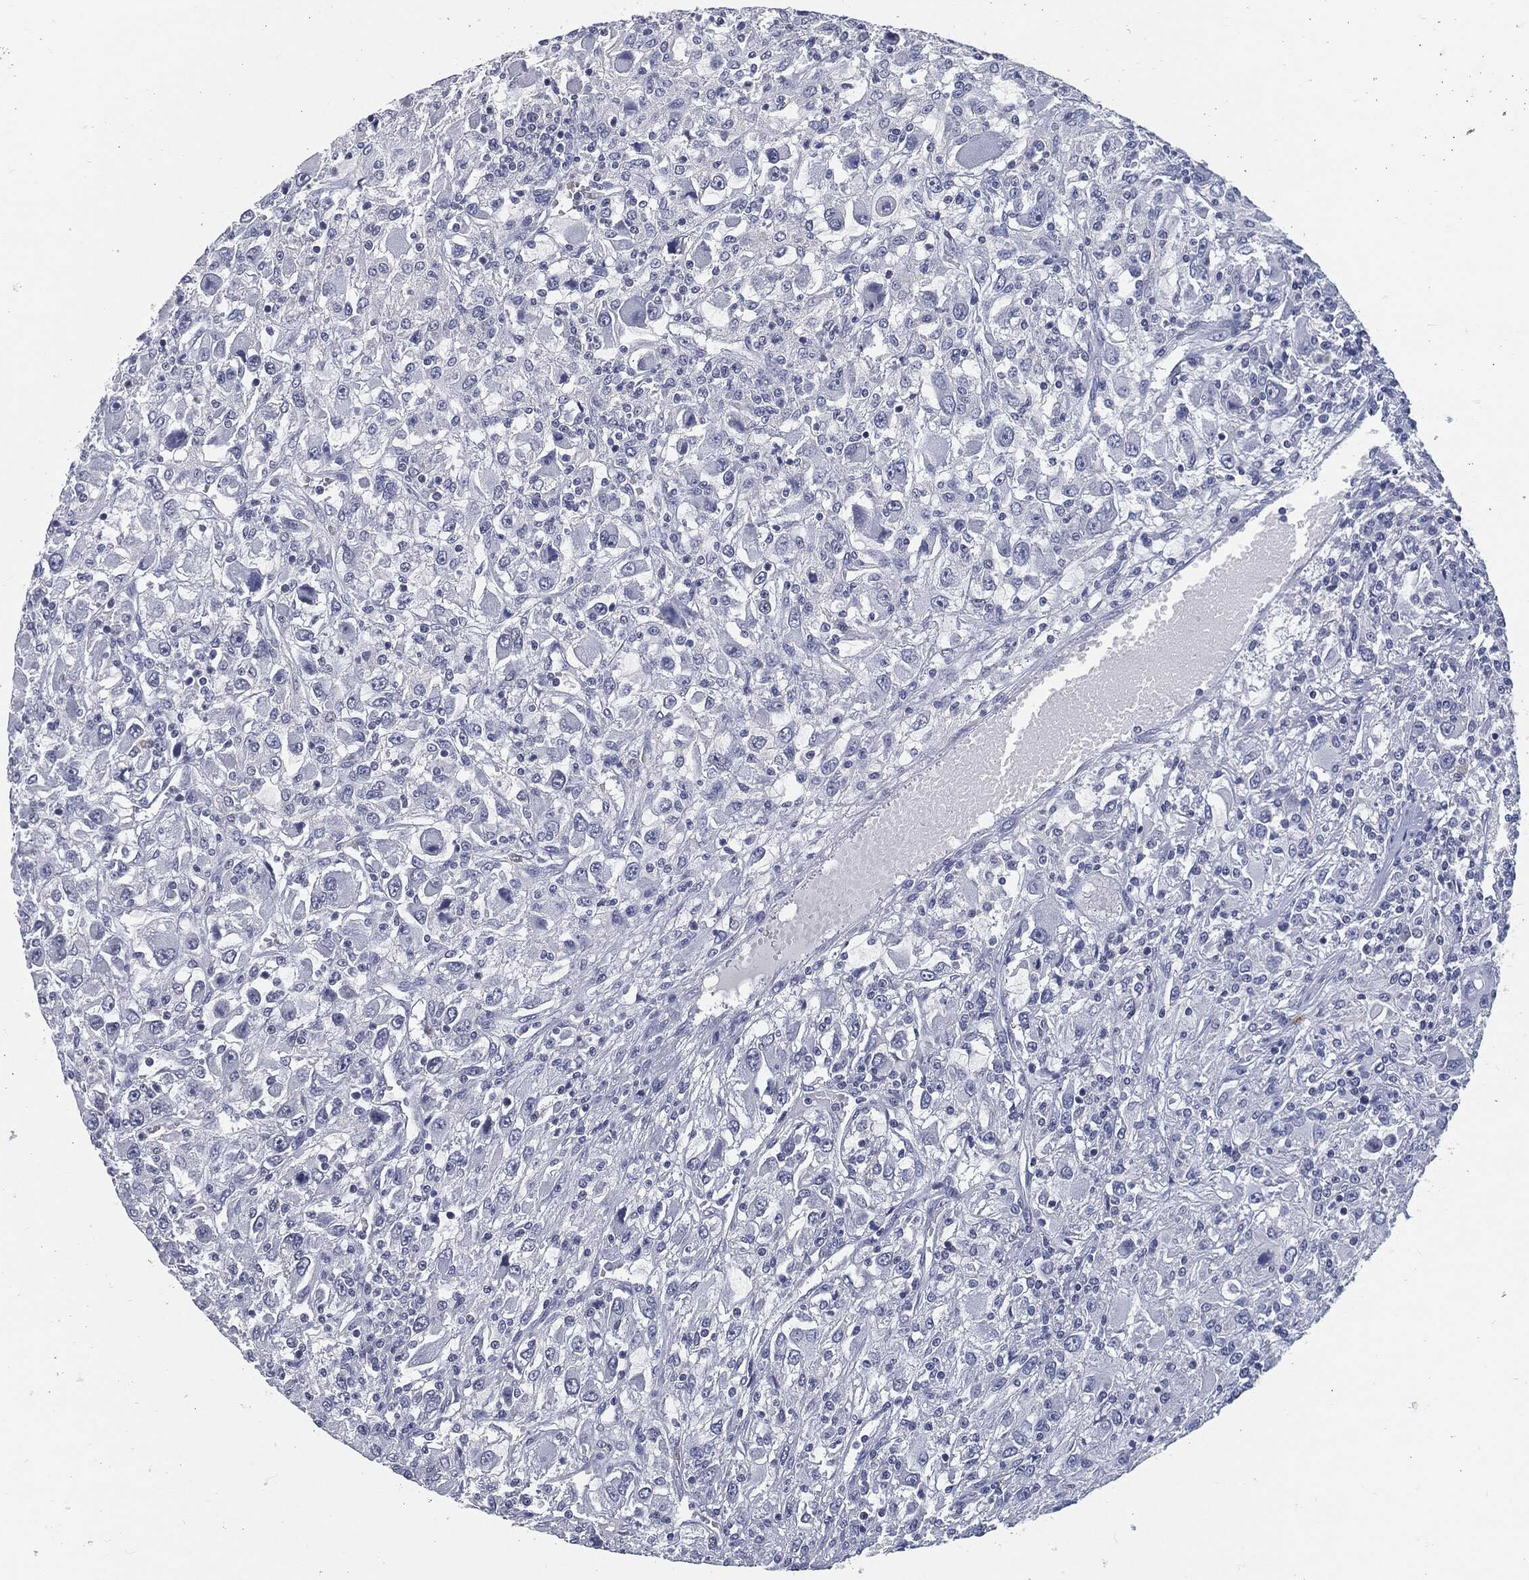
{"staining": {"intensity": "negative", "quantity": "none", "location": "none"}, "tissue": "renal cancer", "cell_type": "Tumor cells", "image_type": "cancer", "snomed": [{"axis": "morphology", "description": "Adenocarcinoma, NOS"}, {"axis": "topography", "description": "Kidney"}], "caption": "High power microscopy histopathology image of an IHC histopathology image of adenocarcinoma (renal), revealing no significant staining in tumor cells.", "gene": "PROM1", "patient": {"sex": "female", "age": 67}}